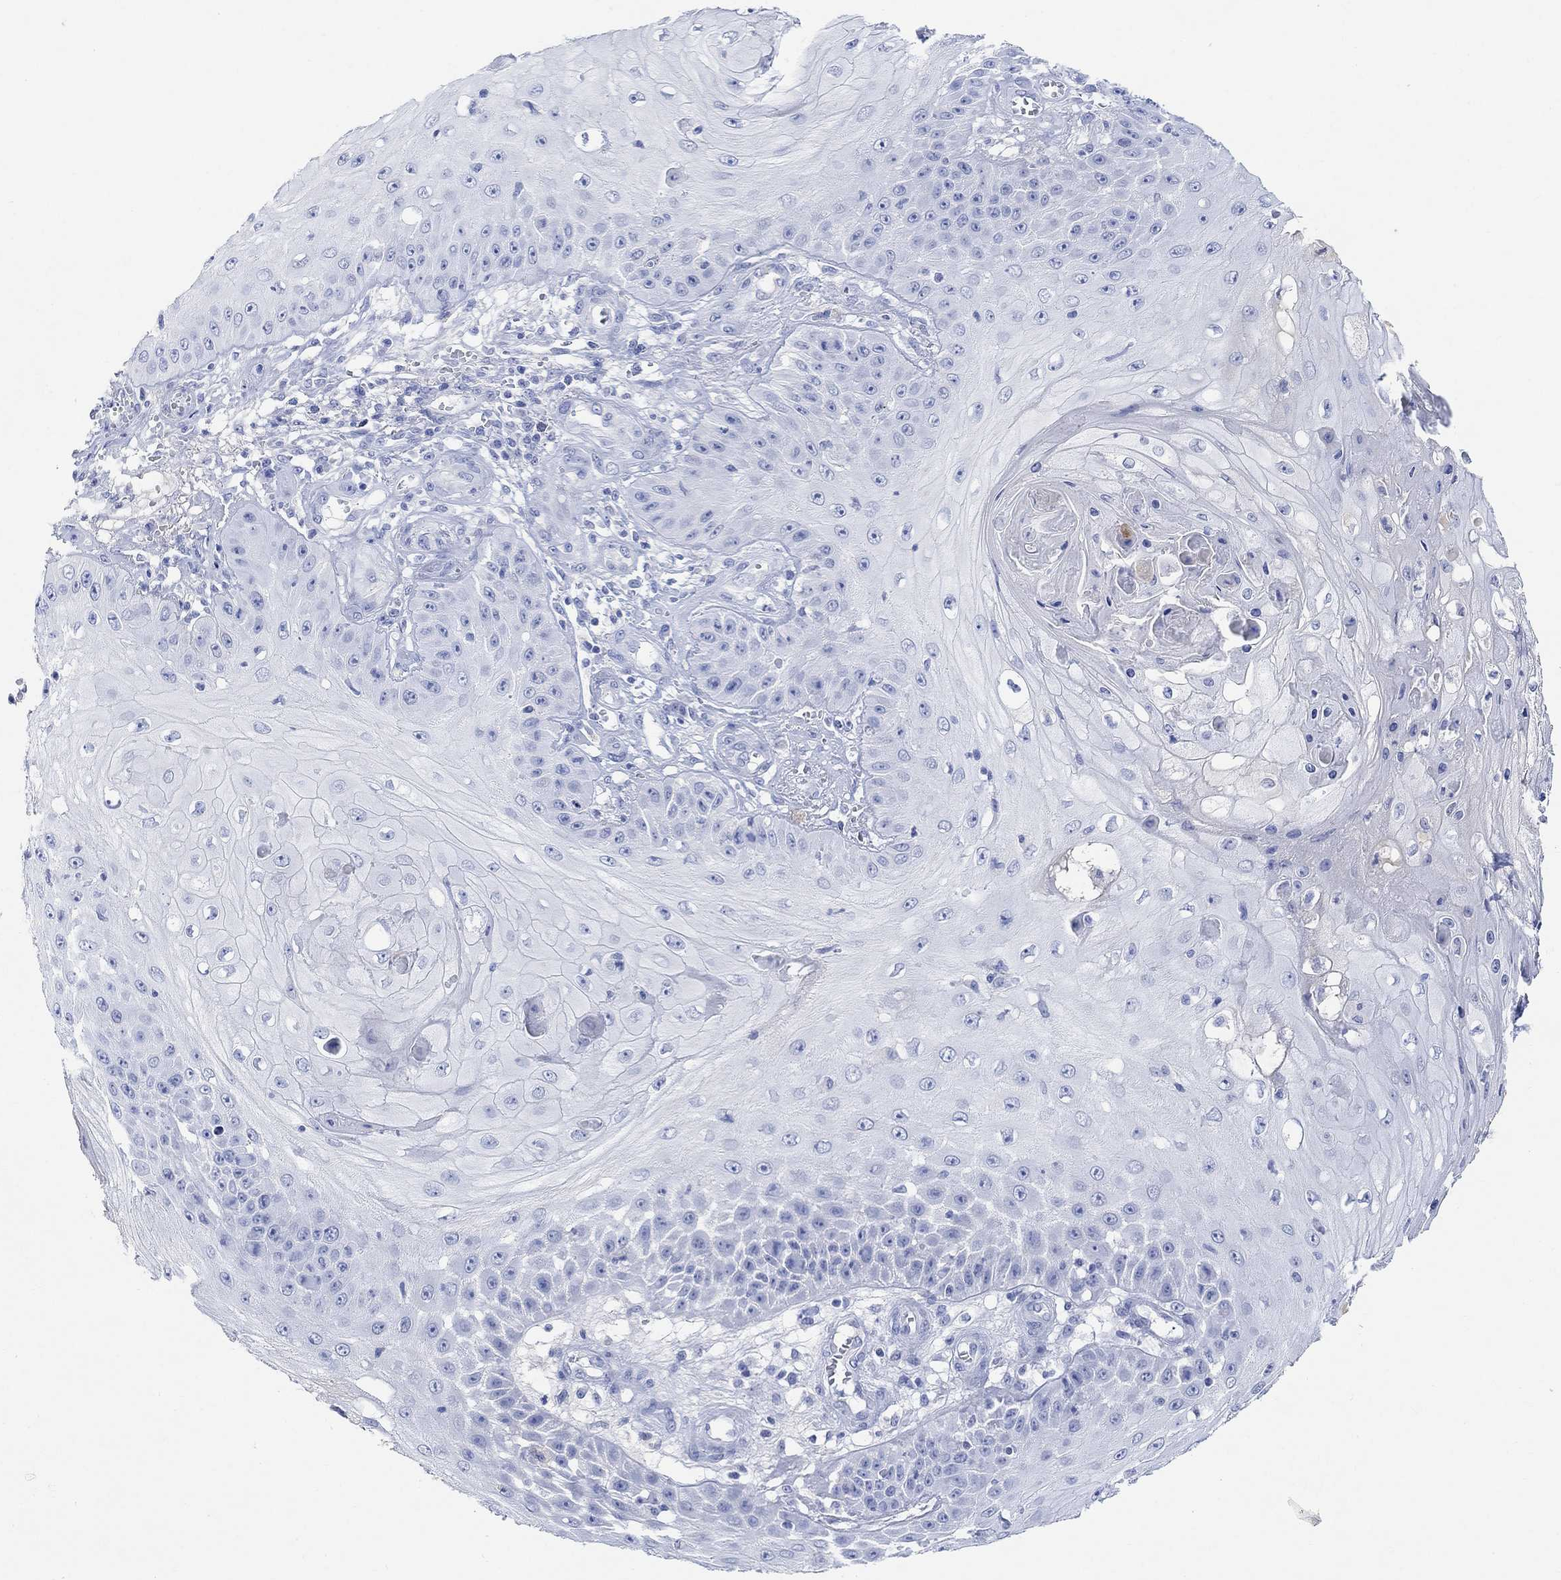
{"staining": {"intensity": "negative", "quantity": "none", "location": "none"}, "tissue": "skin cancer", "cell_type": "Tumor cells", "image_type": "cancer", "snomed": [{"axis": "morphology", "description": "Squamous cell carcinoma, NOS"}, {"axis": "topography", "description": "Skin"}], "caption": "Skin squamous cell carcinoma was stained to show a protein in brown. There is no significant expression in tumor cells.", "gene": "TYR", "patient": {"sex": "male", "age": 70}}